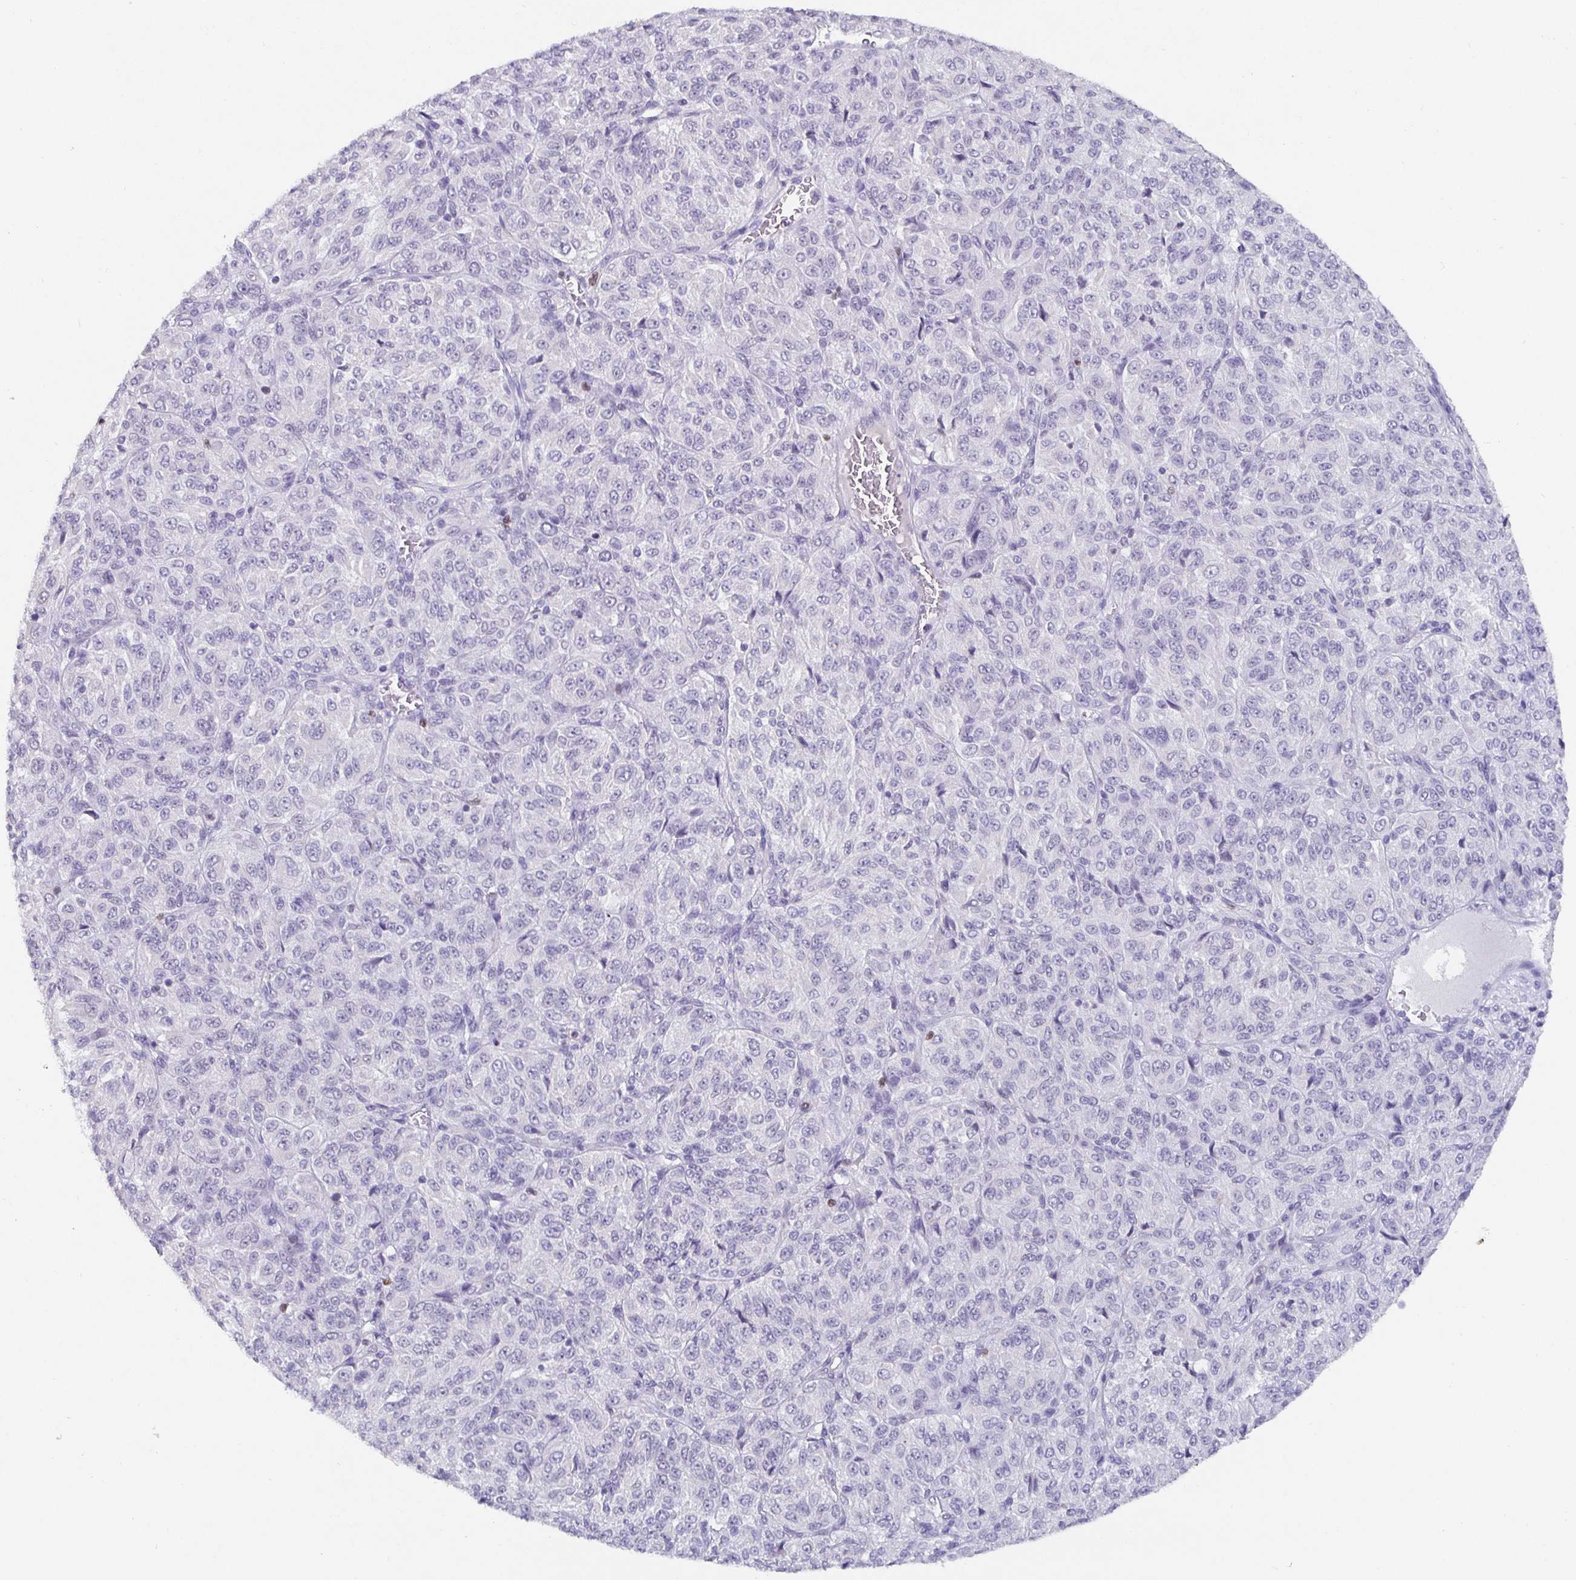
{"staining": {"intensity": "negative", "quantity": "none", "location": "none"}, "tissue": "melanoma", "cell_type": "Tumor cells", "image_type": "cancer", "snomed": [{"axis": "morphology", "description": "Malignant melanoma, Metastatic site"}, {"axis": "topography", "description": "Brain"}], "caption": "An image of melanoma stained for a protein shows no brown staining in tumor cells.", "gene": "SATB1", "patient": {"sex": "female", "age": 56}}